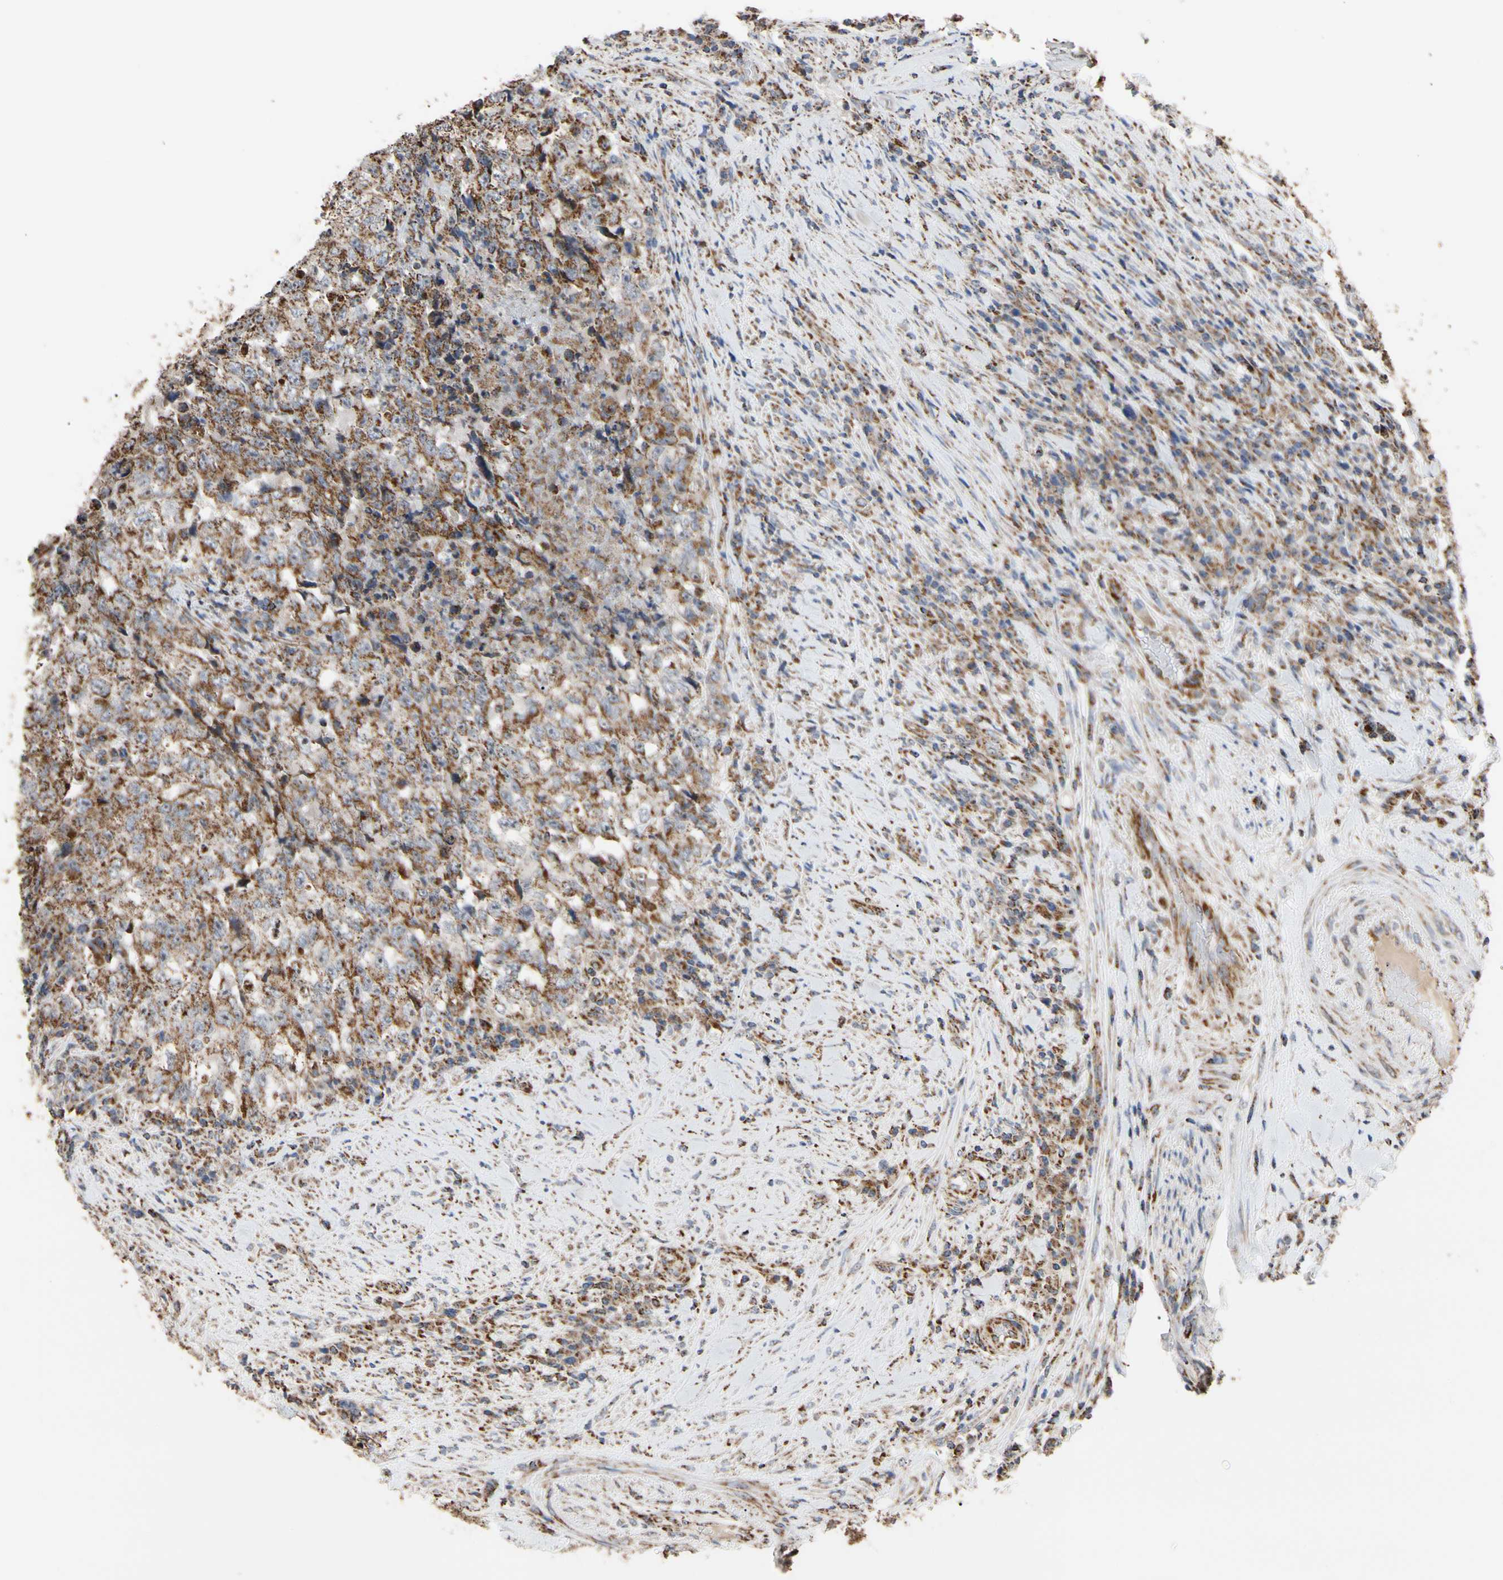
{"staining": {"intensity": "strong", "quantity": ">75%", "location": "cytoplasmic/membranous"}, "tissue": "testis cancer", "cell_type": "Tumor cells", "image_type": "cancer", "snomed": [{"axis": "morphology", "description": "Necrosis, NOS"}, {"axis": "morphology", "description": "Carcinoma, Embryonal, NOS"}, {"axis": "topography", "description": "Testis"}], "caption": "This image demonstrates IHC staining of human testis cancer (embryonal carcinoma), with high strong cytoplasmic/membranous expression in about >75% of tumor cells.", "gene": "FAM110B", "patient": {"sex": "male", "age": 19}}